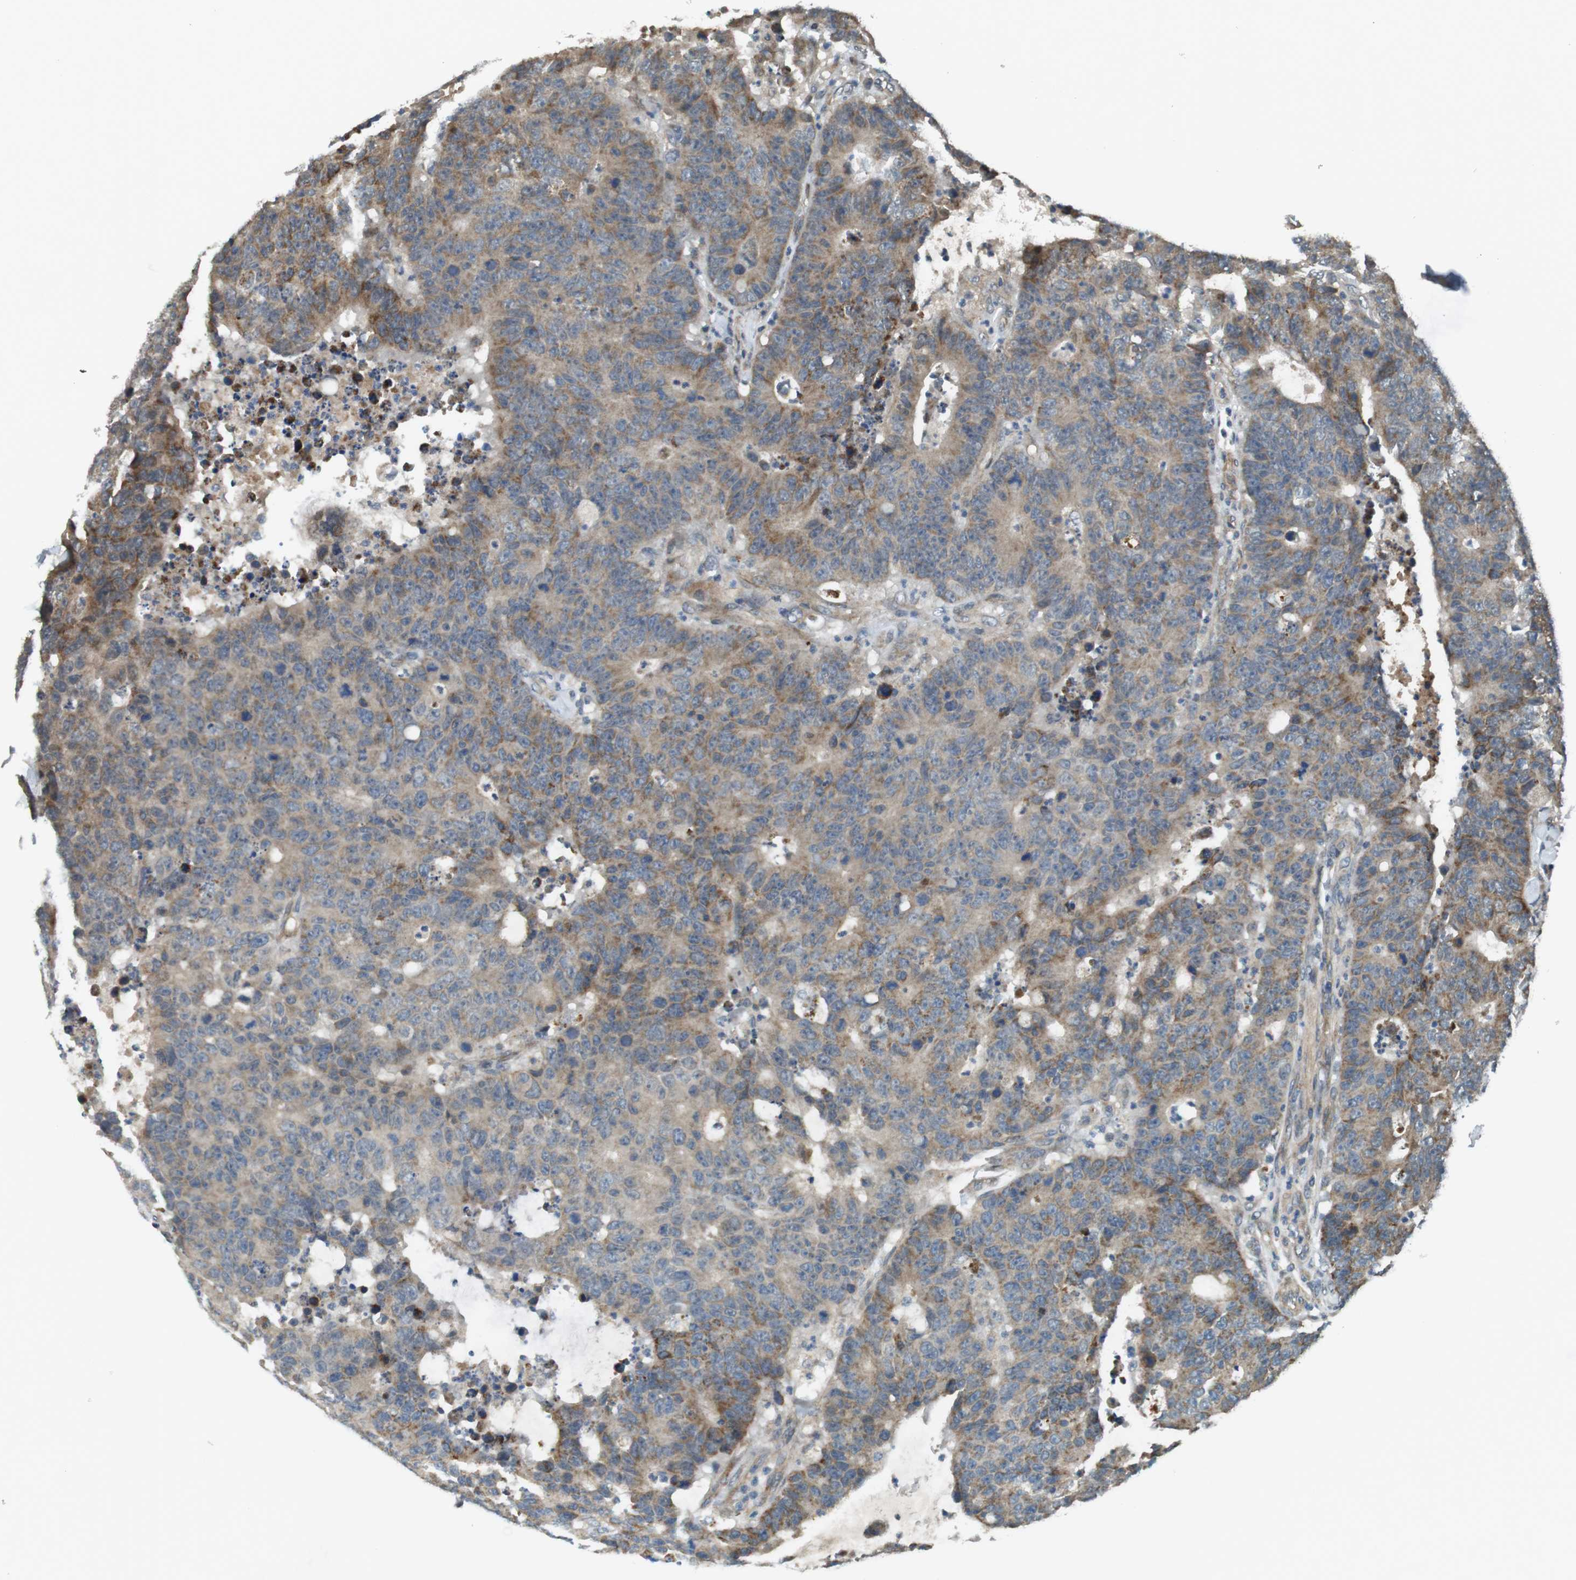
{"staining": {"intensity": "weak", "quantity": "25%-75%", "location": "cytoplasmic/membranous"}, "tissue": "colorectal cancer", "cell_type": "Tumor cells", "image_type": "cancer", "snomed": [{"axis": "morphology", "description": "Adenocarcinoma, NOS"}, {"axis": "topography", "description": "Colon"}], "caption": "The micrograph demonstrates immunohistochemical staining of colorectal cancer (adenocarcinoma). There is weak cytoplasmic/membranous staining is identified in about 25%-75% of tumor cells.", "gene": "IFFO2", "patient": {"sex": "female", "age": 86}}